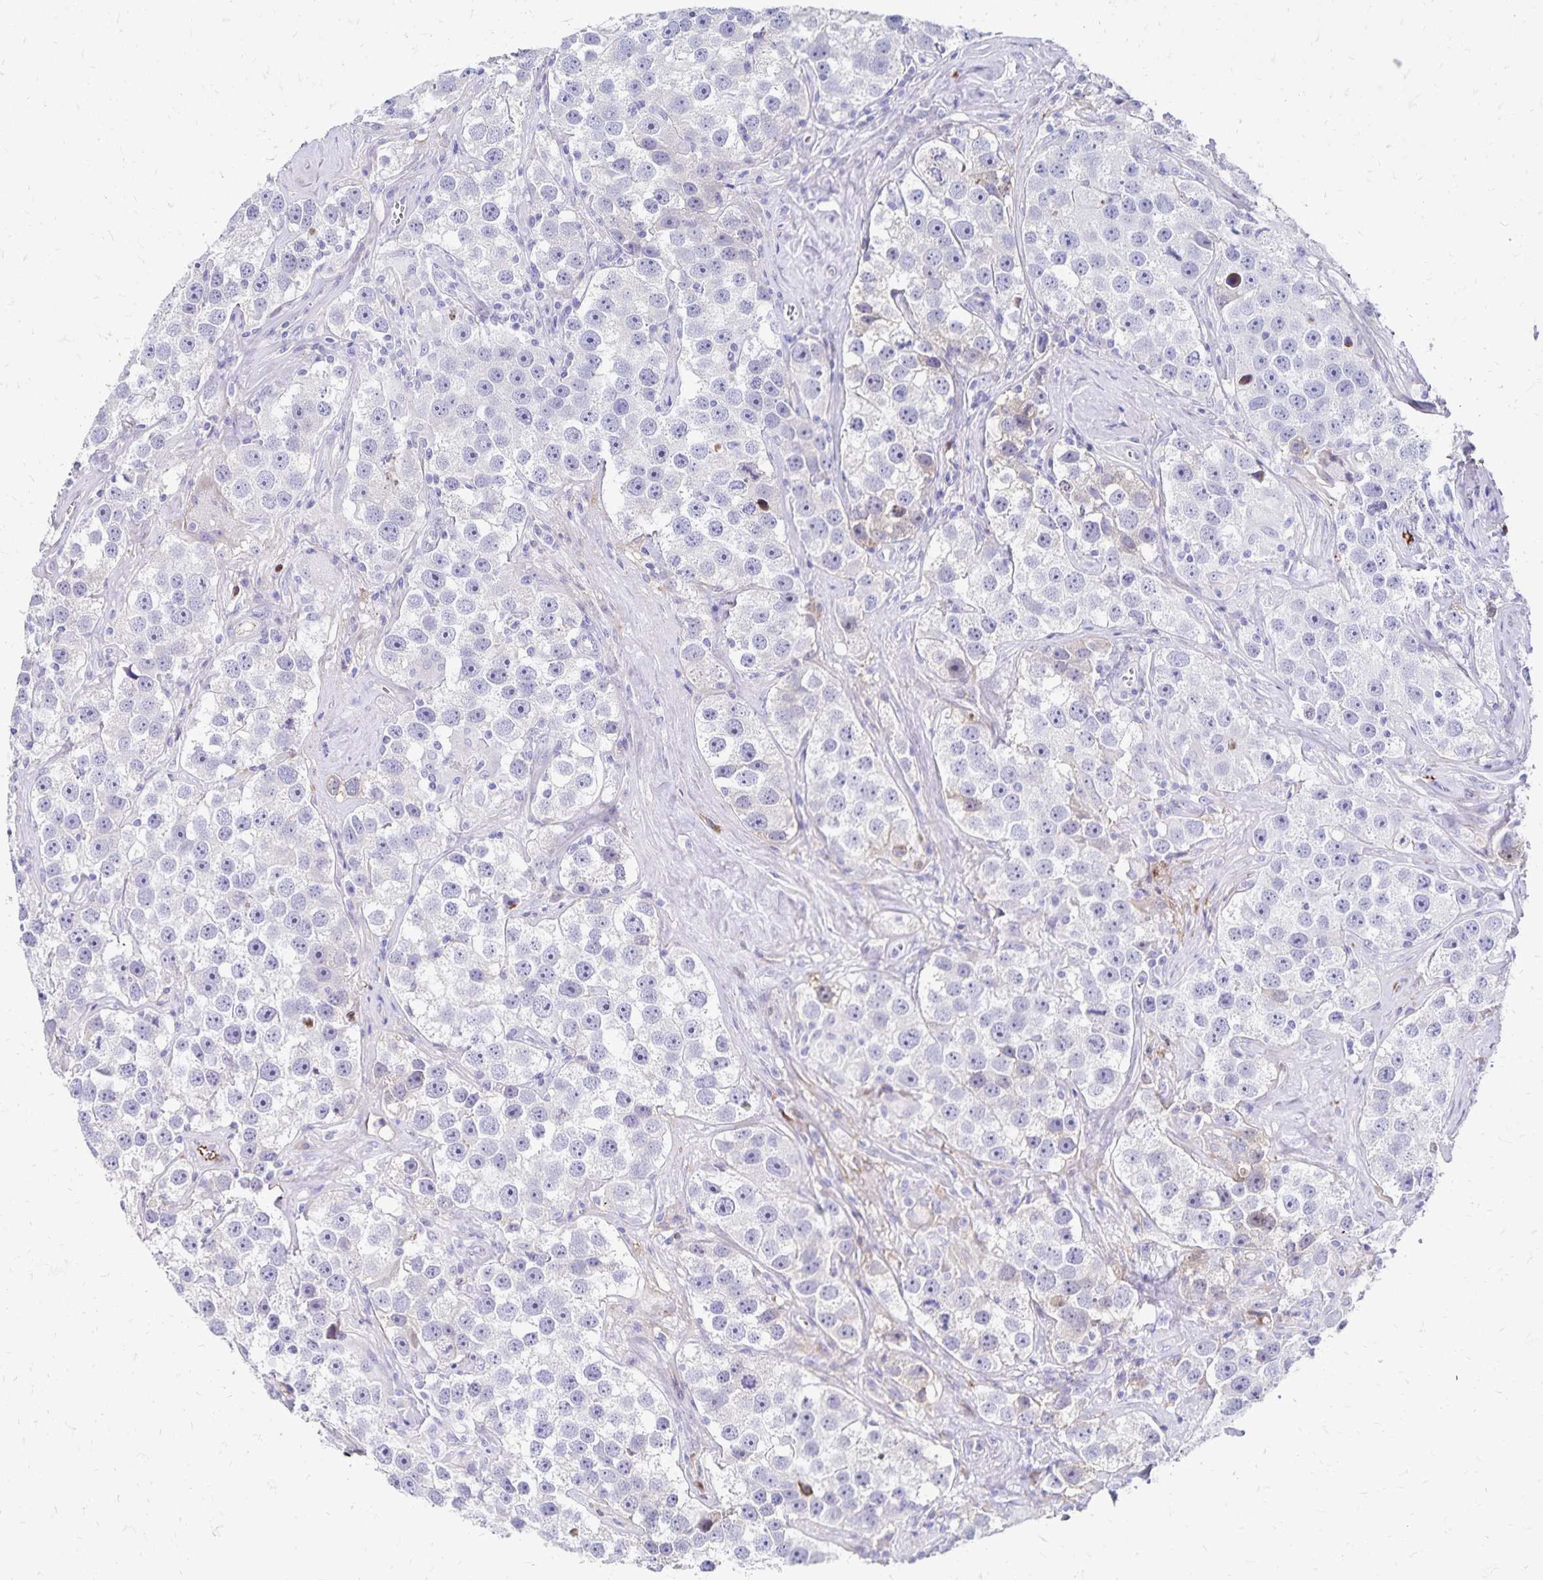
{"staining": {"intensity": "negative", "quantity": "none", "location": "none"}, "tissue": "testis cancer", "cell_type": "Tumor cells", "image_type": "cancer", "snomed": [{"axis": "morphology", "description": "Seminoma, NOS"}, {"axis": "topography", "description": "Testis"}], "caption": "A histopathology image of human testis seminoma is negative for staining in tumor cells. (DAB immunohistochemistry (IHC), high magnification).", "gene": "NECAP1", "patient": {"sex": "male", "age": 49}}